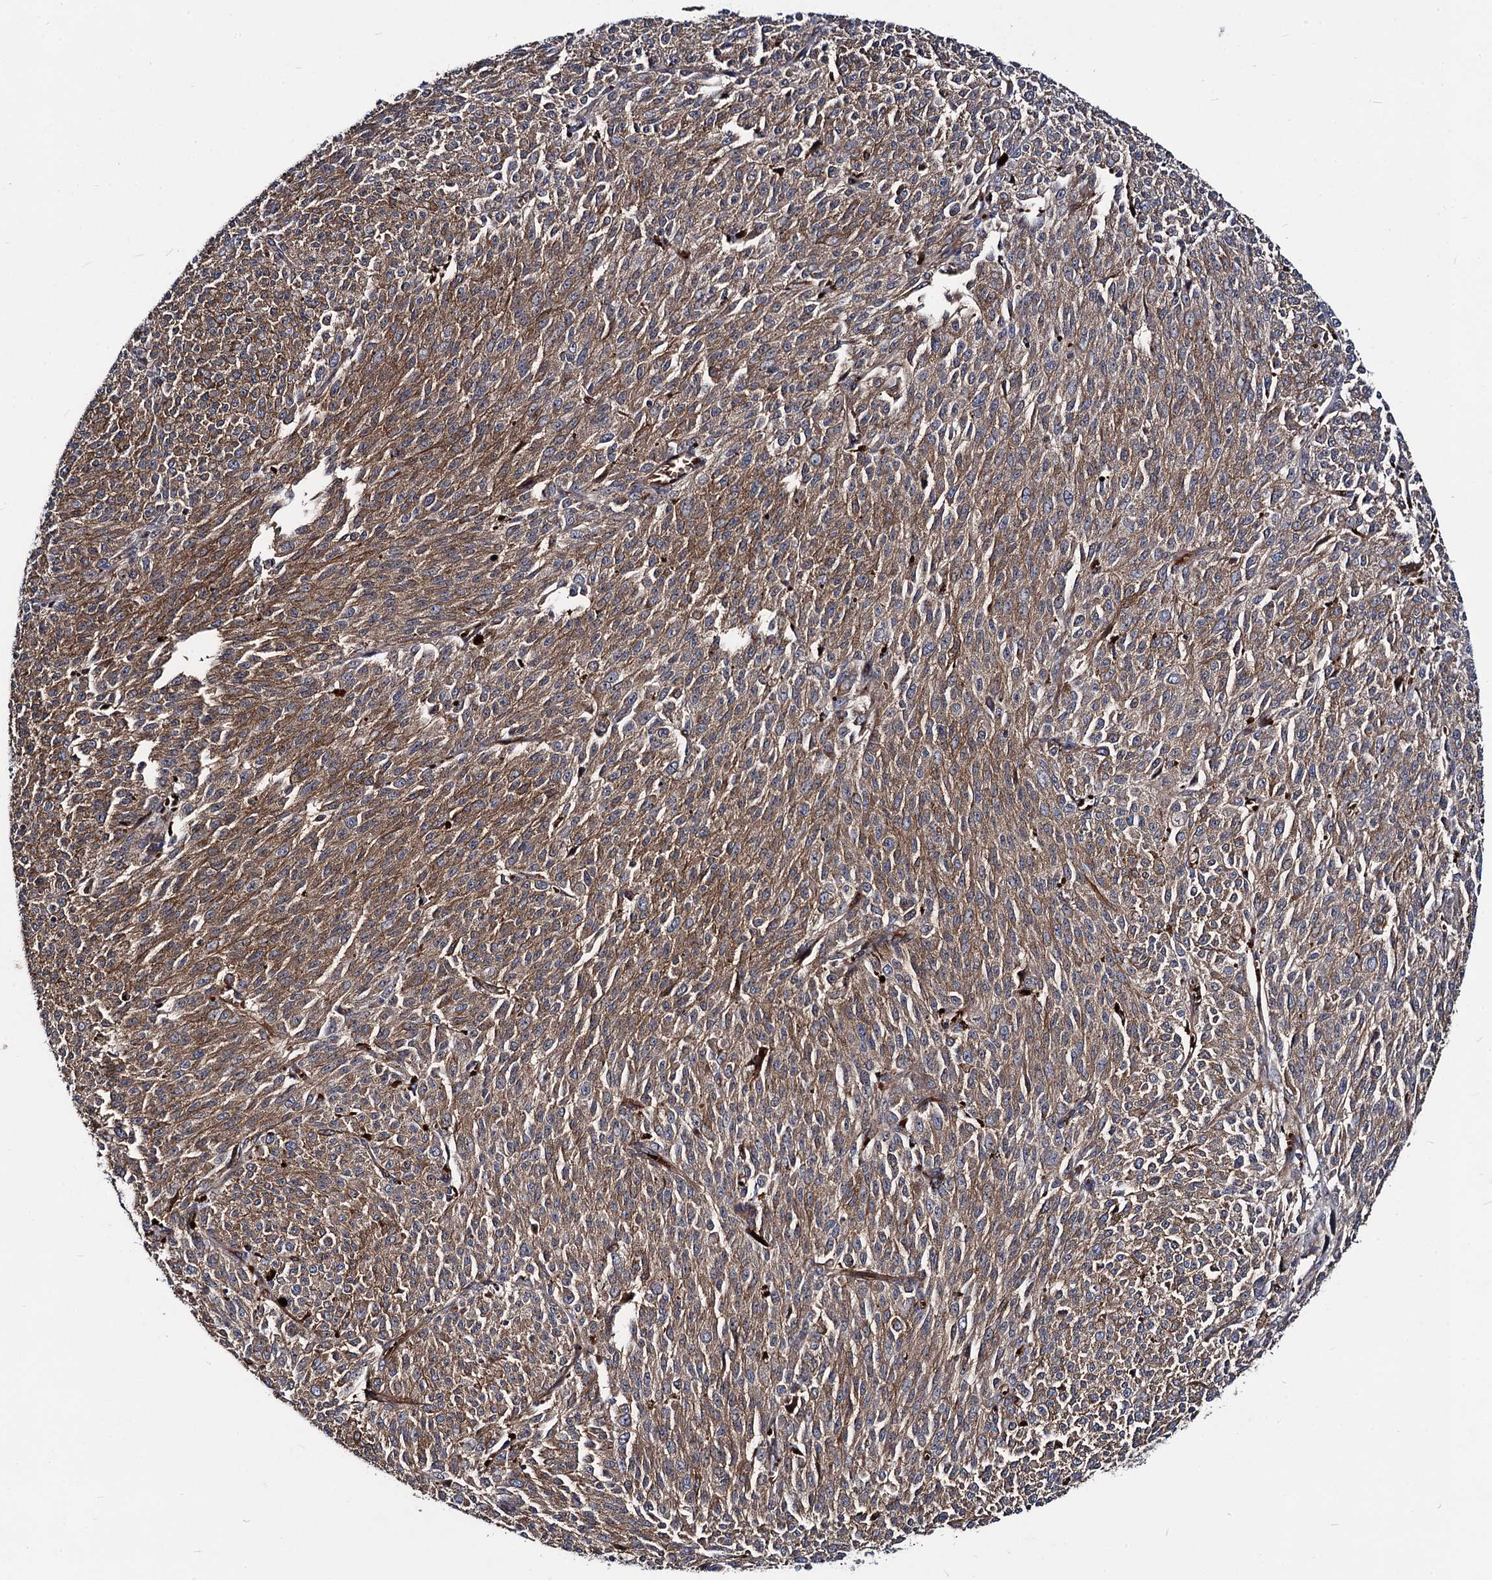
{"staining": {"intensity": "moderate", "quantity": ">75%", "location": "cytoplasmic/membranous"}, "tissue": "melanoma", "cell_type": "Tumor cells", "image_type": "cancer", "snomed": [{"axis": "morphology", "description": "Malignant melanoma, NOS"}, {"axis": "topography", "description": "Skin"}], "caption": "High-power microscopy captured an IHC histopathology image of melanoma, revealing moderate cytoplasmic/membranous positivity in about >75% of tumor cells.", "gene": "KXD1", "patient": {"sex": "female", "age": 52}}